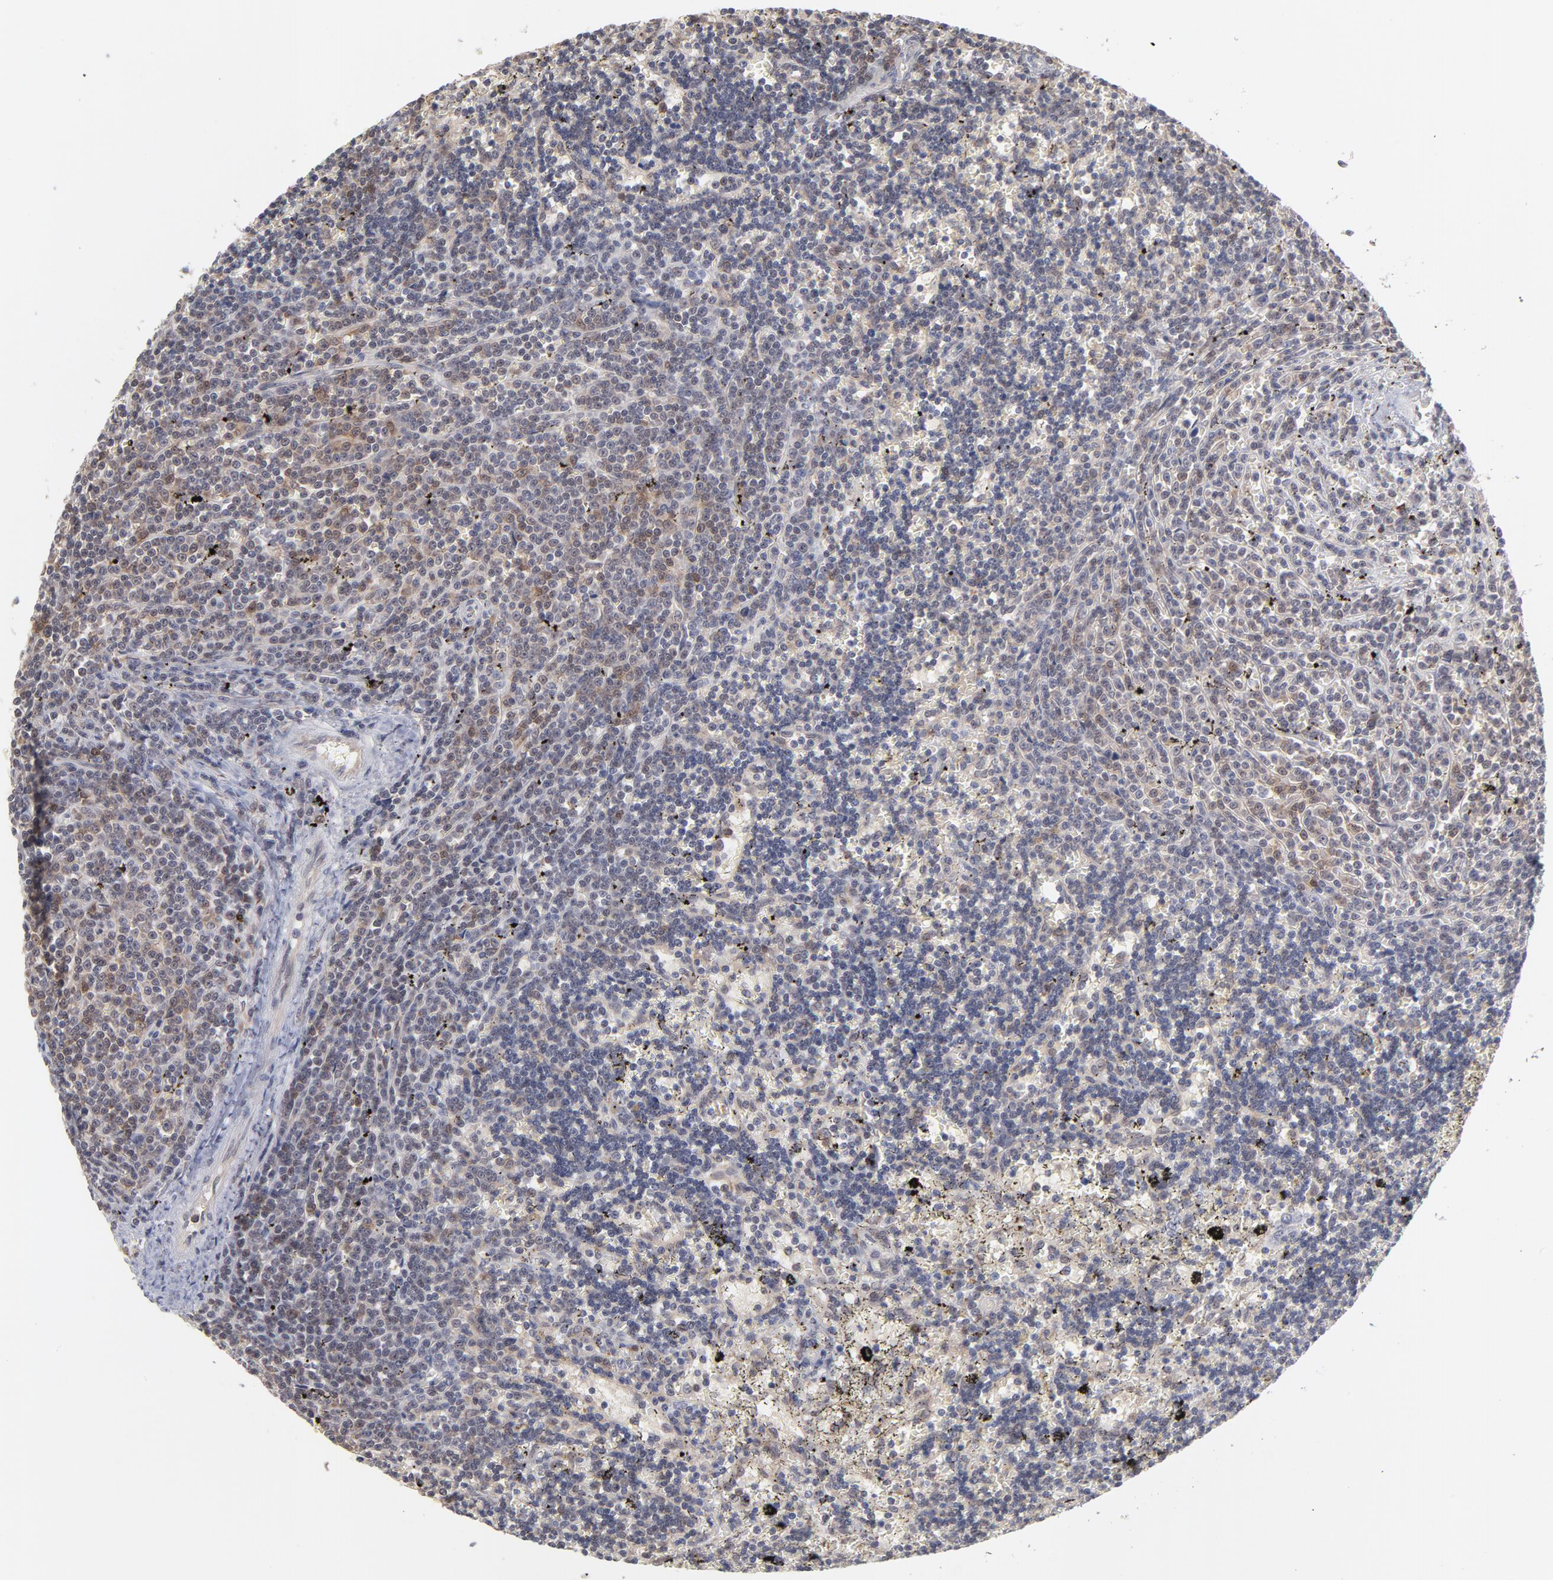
{"staining": {"intensity": "negative", "quantity": "none", "location": "none"}, "tissue": "lymphoma", "cell_type": "Tumor cells", "image_type": "cancer", "snomed": [{"axis": "morphology", "description": "Malignant lymphoma, non-Hodgkin's type, Low grade"}, {"axis": "topography", "description": "Spleen"}], "caption": "IHC photomicrograph of human malignant lymphoma, non-Hodgkin's type (low-grade) stained for a protein (brown), which displays no staining in tumor cells. (DAB IHC, high magnification).", "gene": "OAS1", "patient": {"sex": "male", "age": 60}}